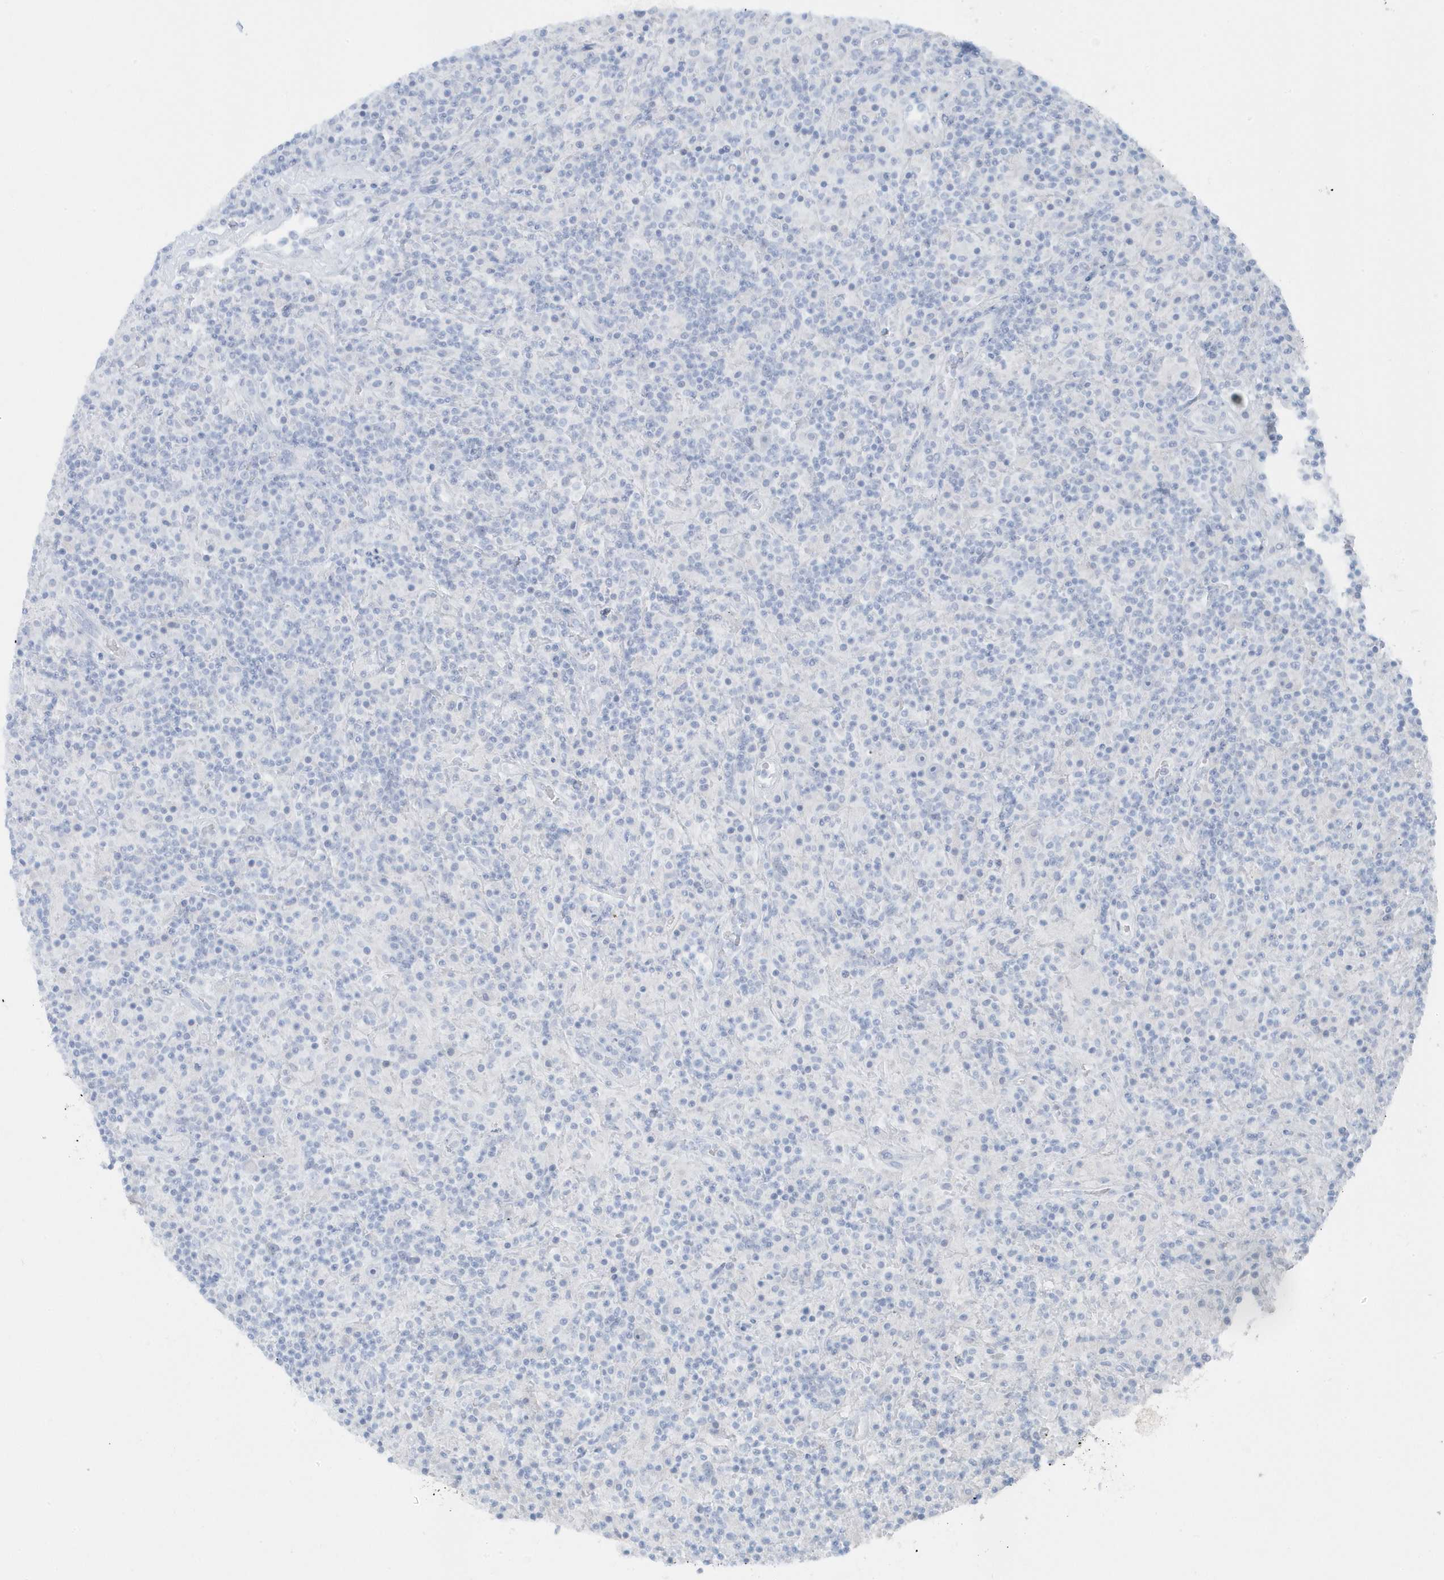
{"staining": {"intensity": "negative", "quantity": "none", "location": "none"}, "tissue": "lymphoma", "cell_type": "Tumor cells", "image_type": "cancer", "snomed": [{"axis": "morphology", "description": "Hodgkin's disease, NOS"}, {"axis": "topography", "description": "Lymph node"}], "caption": "Hodgkin's disease was stained to show a protein in brown. There is no significant expression in tumor cells.", "gene": "FAM98A", "patient": {"sex": "male", "age": 70}}